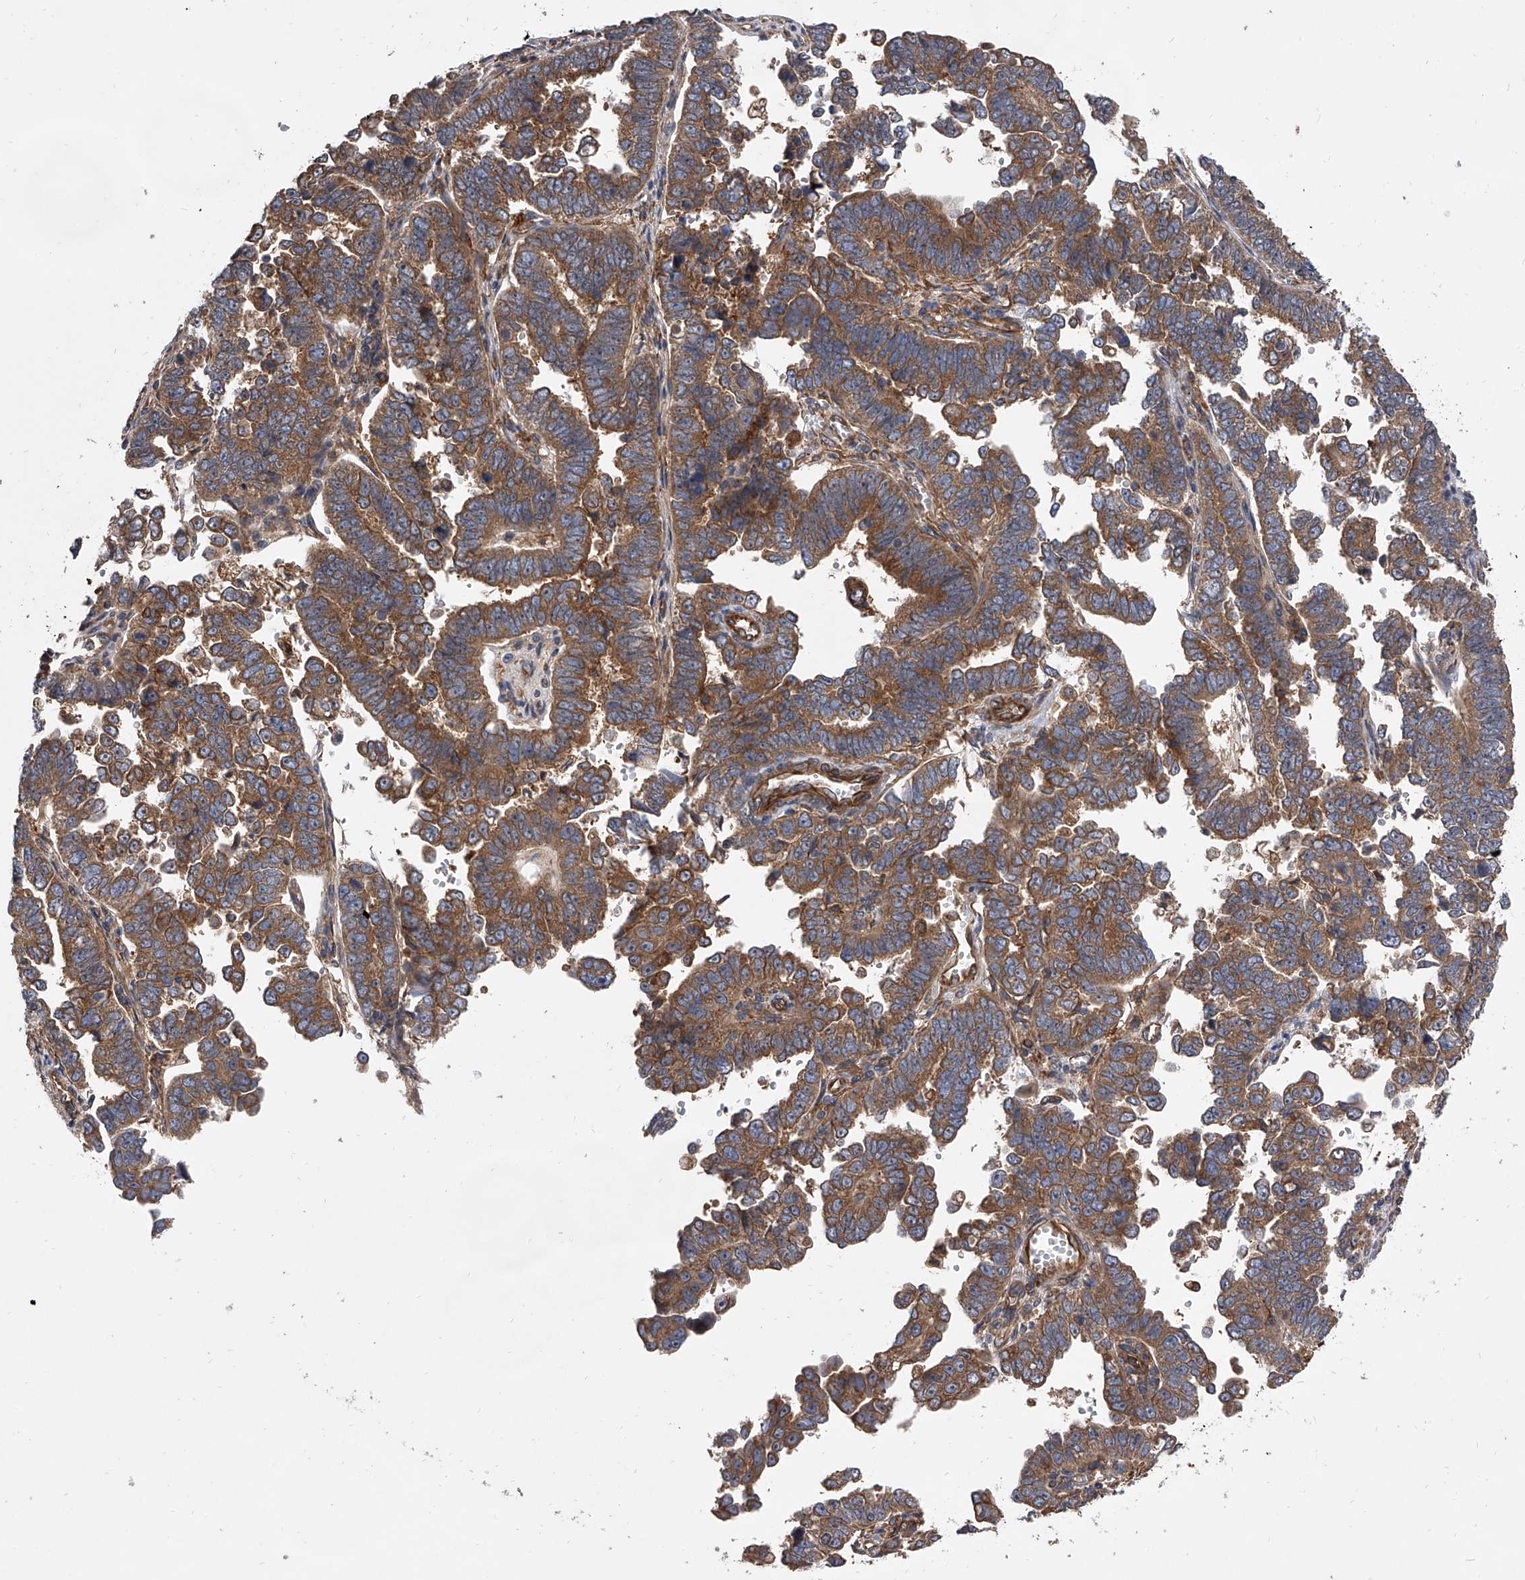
{"staining": {"intensity": "moderate", "quantity": ">75%", "location": "cytoplasmic/membranous"}, "tissue": "endometrial cancer", "cell_type": "Tumor cells", "image_type": "cancer", "snomed": [{"axis": "morphology", "description": "Adenocarcinoma, NOS"}, {"axis": "topography", "description": "Endometrium"}], "caption": "Tumor cells reveal moderate cytoplasmic/membranous expression in about >75% of cells in endometrial cancer (adenocarcinoma).", "gene": "EXOC4", "patient": {"sex": "female", "age": 75}}